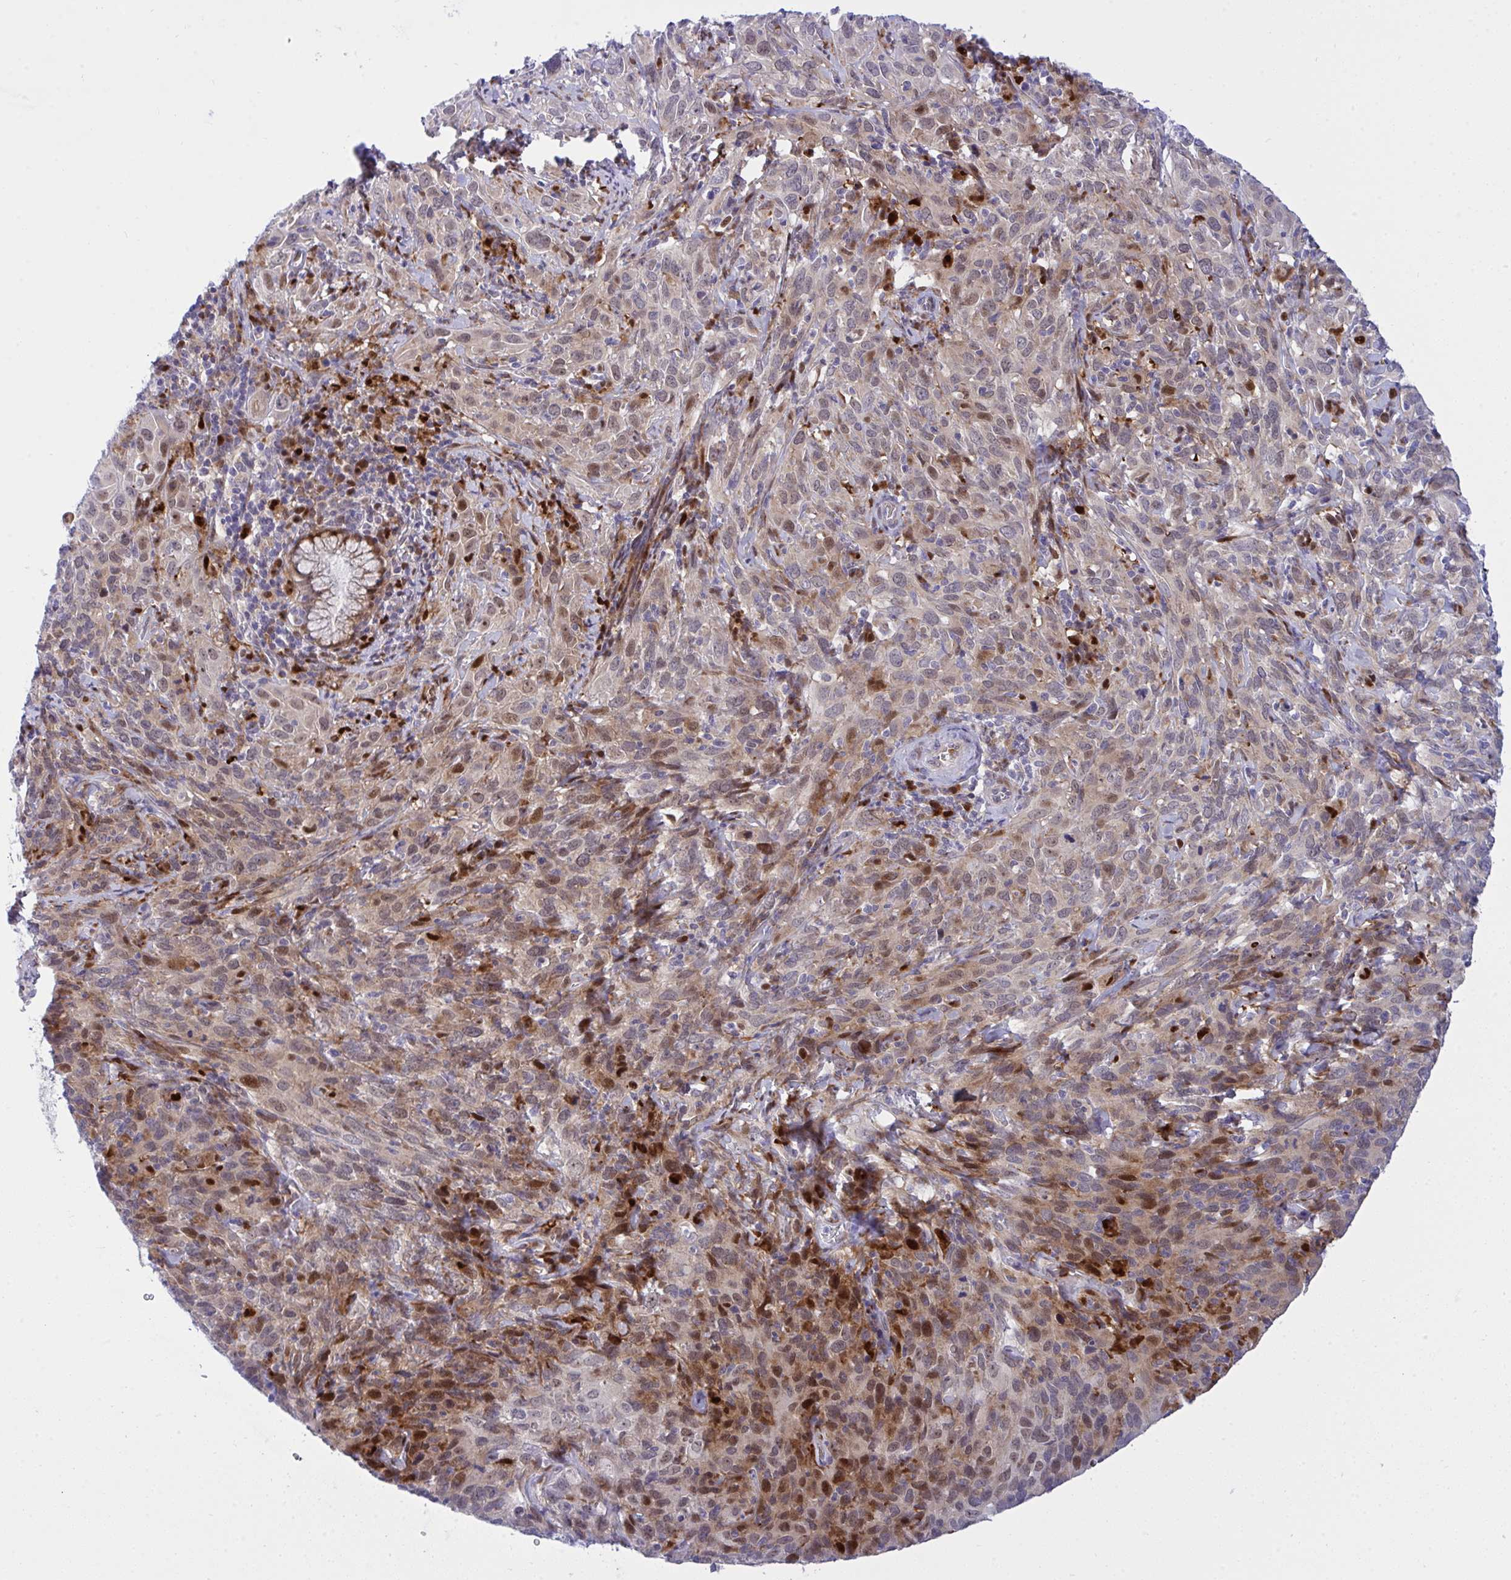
{"staining": {"intensity": "moderate", "quantity": "25%-75%", "location": "cytoplasmic/membranous,nuclear"}, "tissue": "cervical cancer", "cell_type": "Tumor cells", "image_type": "cancer", "snomed": [{"axis": "morphology", "description": "Normal tissue, NOS"}, {"axis": "morphology", "description": "Squamous cell carcinoma, NOS"}, {"axis": "topography", "description": "Cervix"}], "caption": "Cervical cancer was stained to show a protein in brown. There is medium levels of moderate cytoplasmic/membranous and nuclear staining in about 25%-75% of tumor cells. Ihc stains the protein of interest in brown and the nuclei are stained blue.", "gene": "ZNF554", "patient": {"sex": "female", "age": 51}}